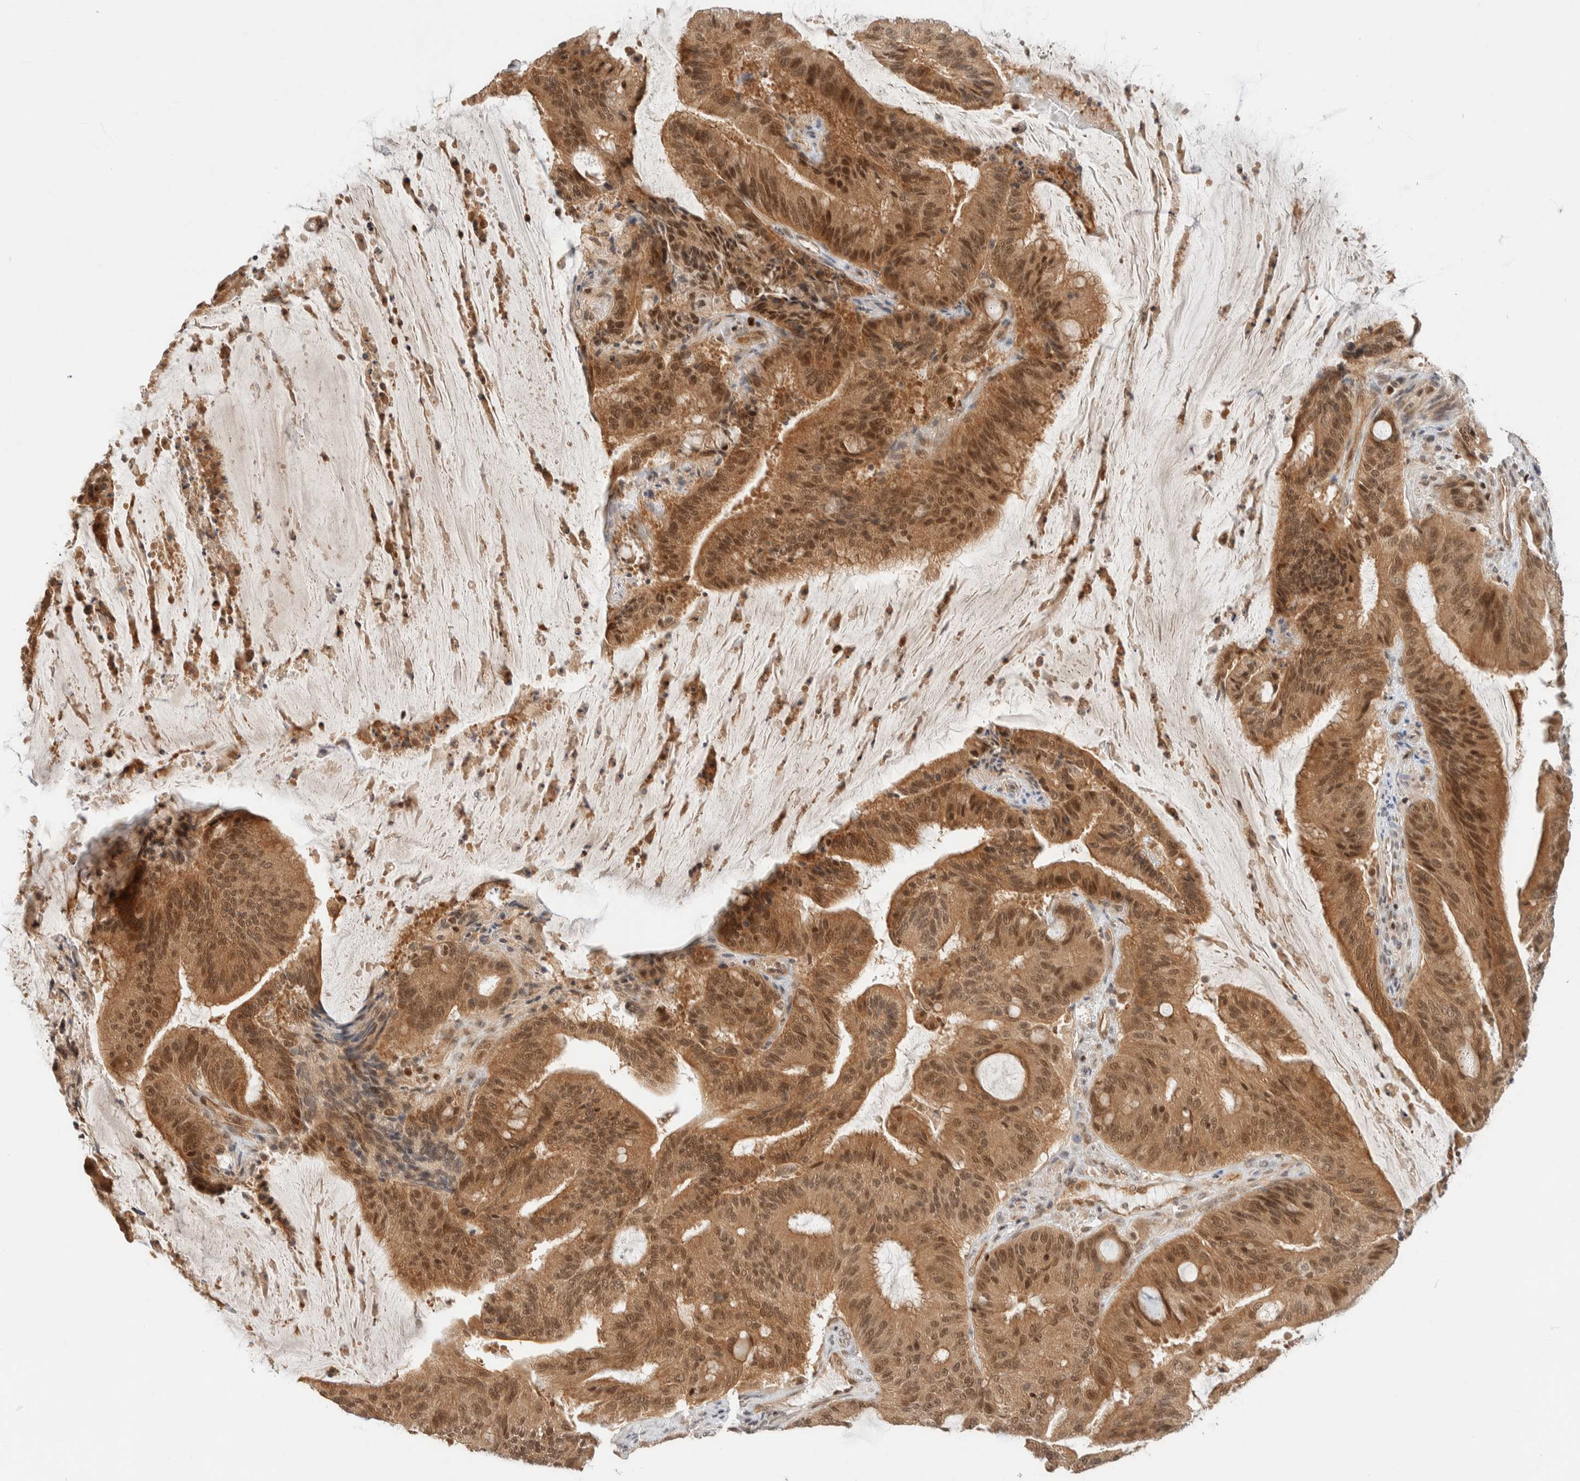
{"staining": {"intensity": "moderate", "quantity": ">75%", "location": "cytoplasmic/membranous,nuclear"}, "tissue": "liver cancer", "cell_type": "Tumor cells", "image_type": "cancer", "snomed": [{"axis": "morphology", "description": "Normal tissue, NOS"}, {"axis": "morphology", "description": "Cholangiocarcinoma"}, {"axis": "topography", "description": "Liver"}, {"axis": "topography", "description": "Peripheral nerve tissue"}], "caption": "Immunohistochemical staining of liver cholangiocarcinoma exhibits medium levels of moderate cytoplasmic/membranous and nuclear expression in about >75% of tumor cells.", "gene": "C8orf76", "patient": {"sex": "female", "age": 73}}